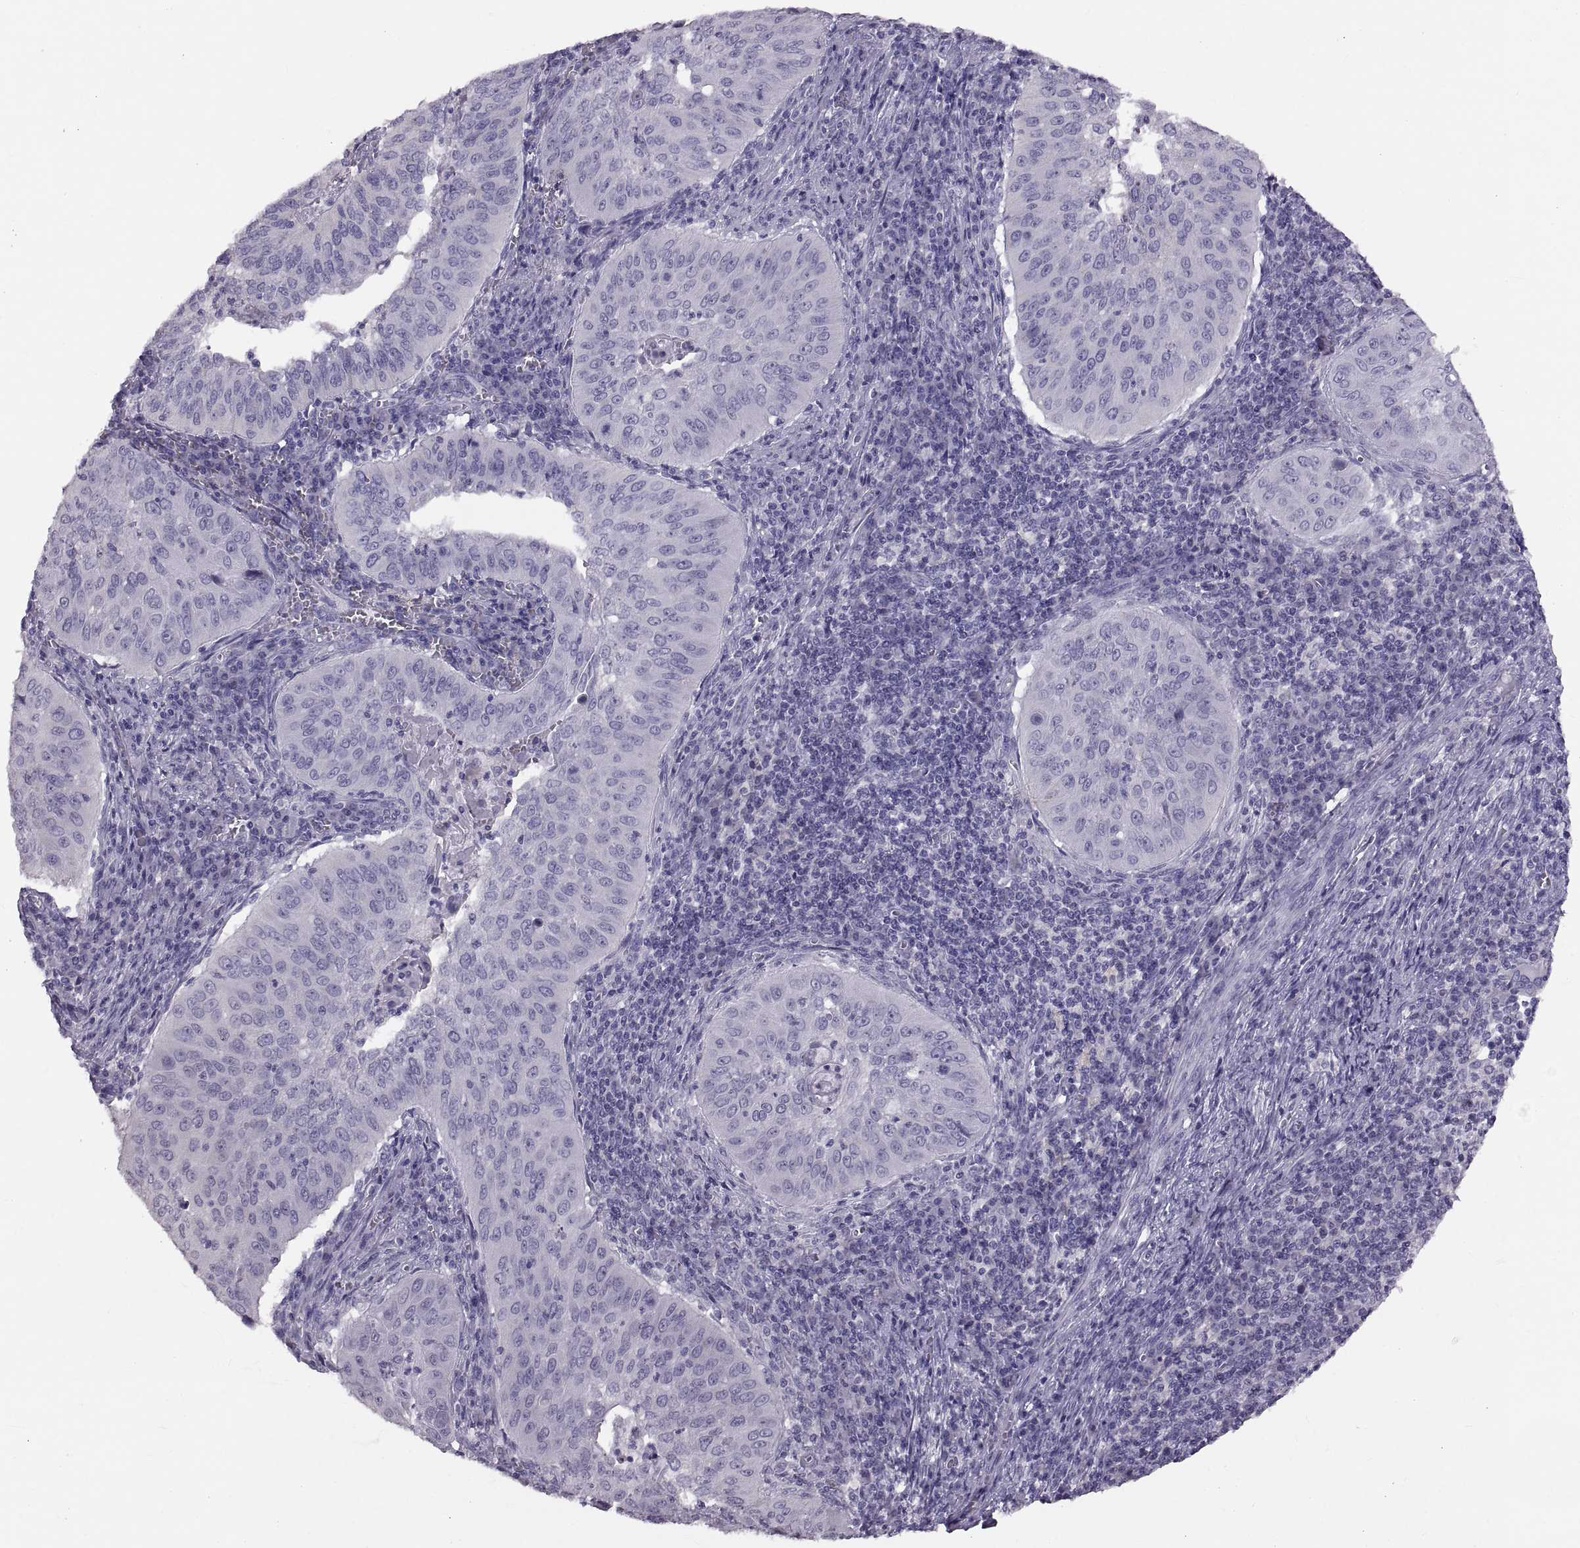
{"staining": {"intensity": "negative", "quantity": "none", "location": "none"}, "tissue": "cervical cancer", "cell_type": "Tumor cells", "image_type": "cancer", "snomed": [{"axis": "morphology", "description": "Squamous cell carcinoma, NOS"}, {"axis": "topography", "description": "Cervix"}], "caption": "This histopathology image is of squamous cell carcinoma (cervical) stained with immunohistochemistry to label a protein in brown with the nuclei are counter-stained blue. There is no positivity in tumor cells.", "gene": "WBP2NL", "patient": {"sex": "female", "age": 39}}